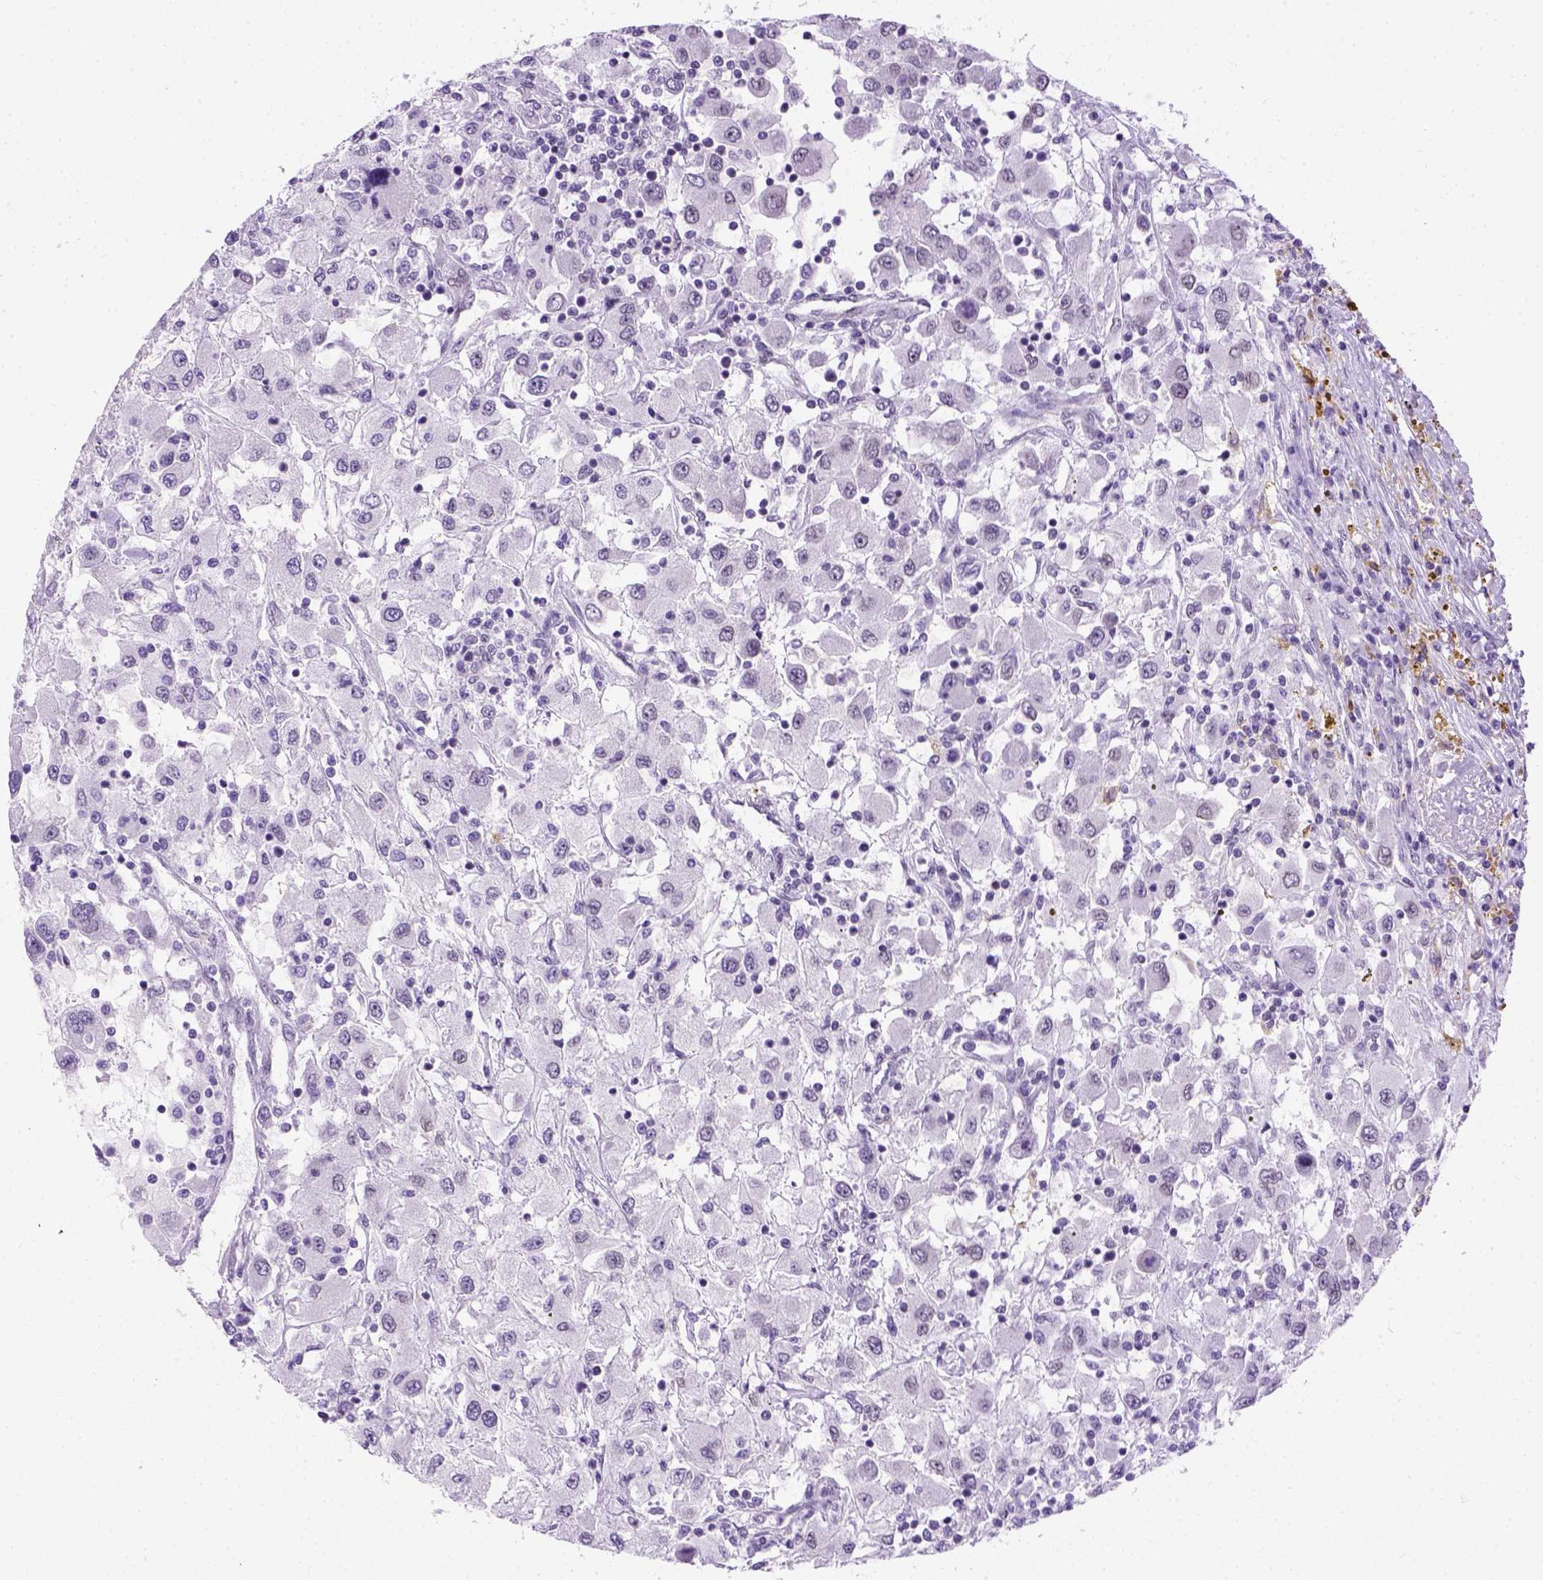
{"staining": {"intensity": "negative", "quantity": "none", "location": "none"}, "tissue": "renal cancer", "cell_type": "Tumor cells", "image_type": "cancer", "snomed": [{"axis": "morphology", "description": "Adenocarcinoma, NOS"}, {"axis": "topography", "description": "Kidney"}], "caption": "Photomicrograph shows no significant protein staining in tumor cells of renal cancer (adenocarcinoma).", "gene": "FAM184B", "patient": {"sex": "female", "age": 67}}